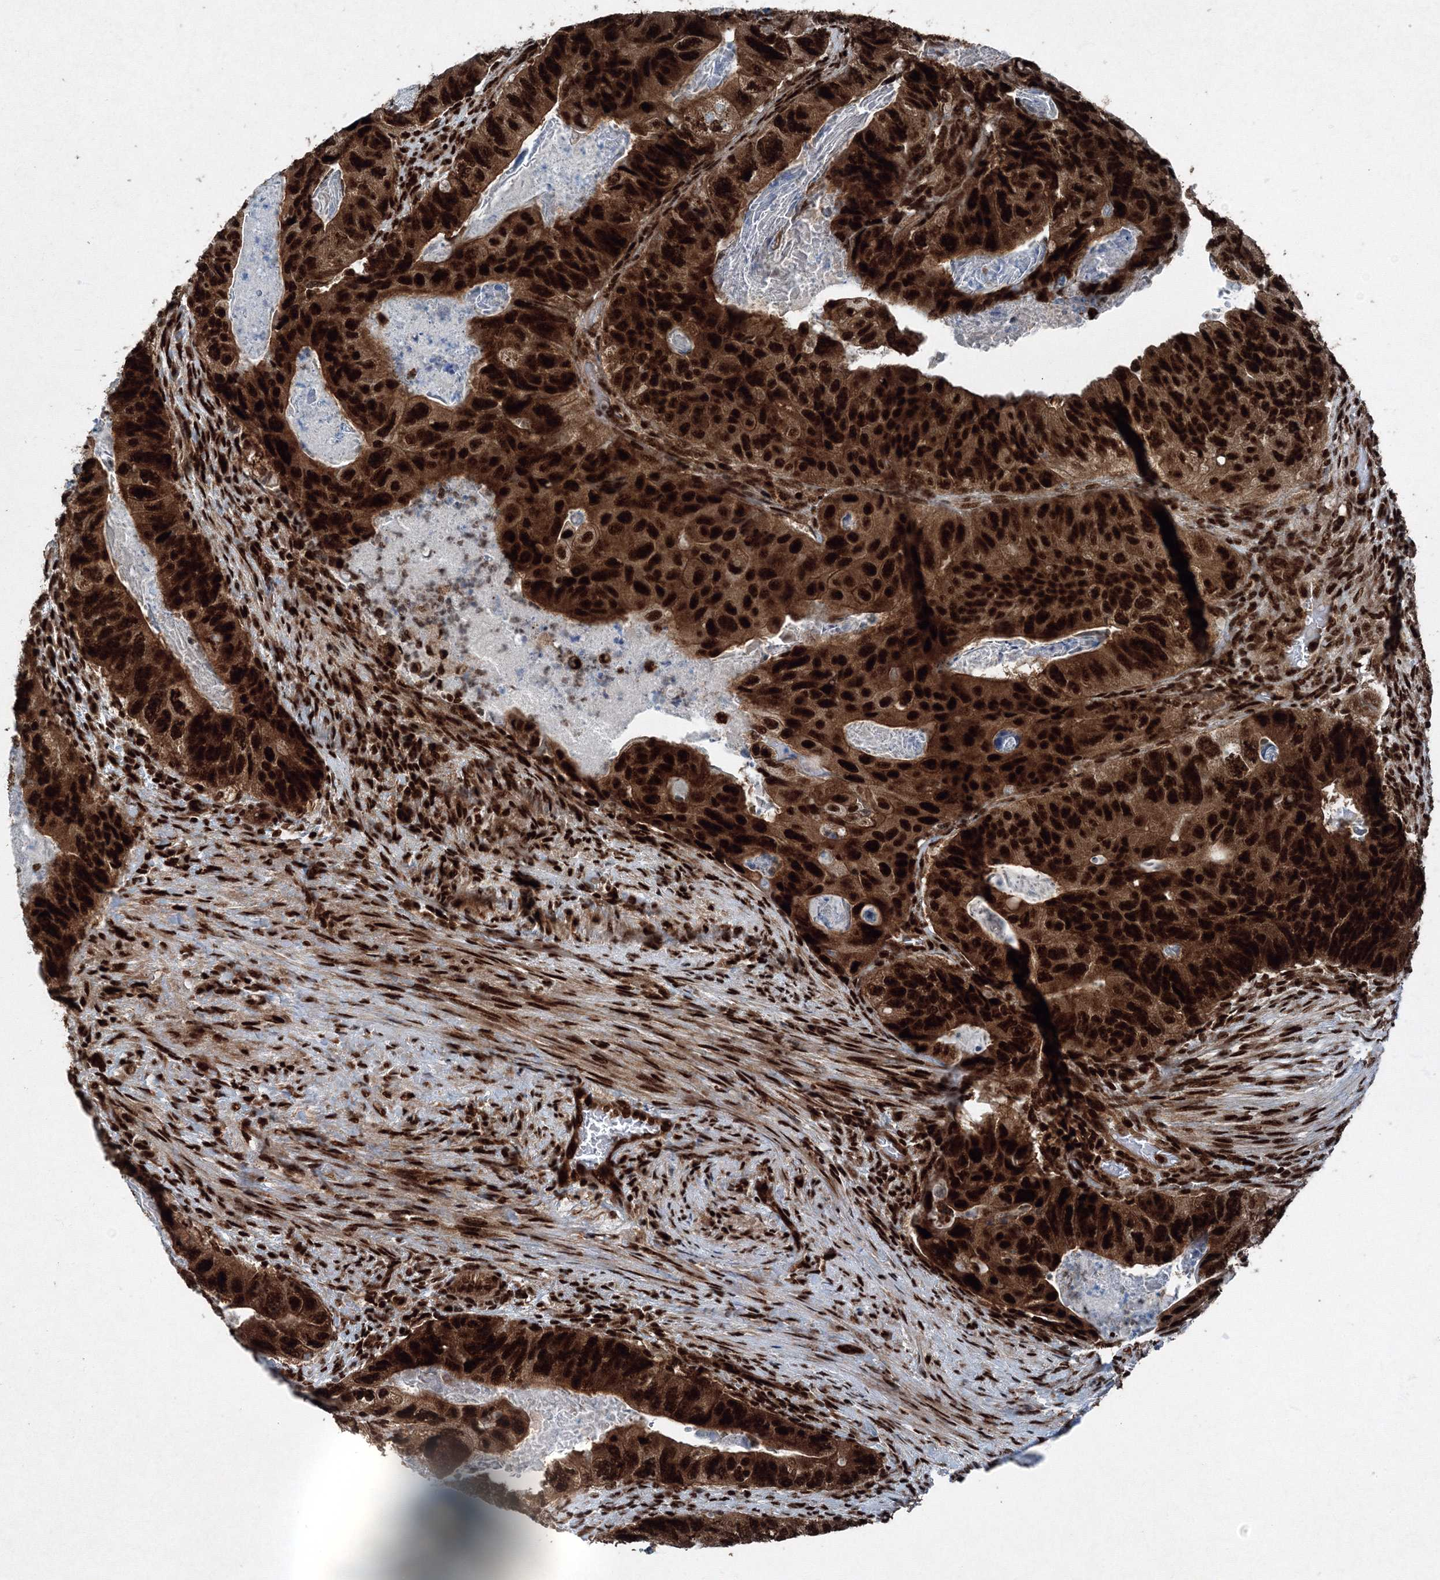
{"staining": {"intensity": "strong", "quantity": ">75%", "location": "cytoplasmic/membranous,nuclear"}, "tissue": "colorectal cancer", "cell_type": "Tumor cells", "image_type": "cancer", "snomed": [{"axis": "morphology", "description": "Adenocarcinoma, NOS"}, {"axis": "topography", "description": "Rectum"}], "caption": "The histopathology image demonstrates staining of colorectal cancer (adenocarcinoma), revealing strong cytoplasmic/membranous and nuclear protein staining (brown color) within tumor cells.", "gene": "SNRPC", "patient": {"sex": "male", "age": 63}}